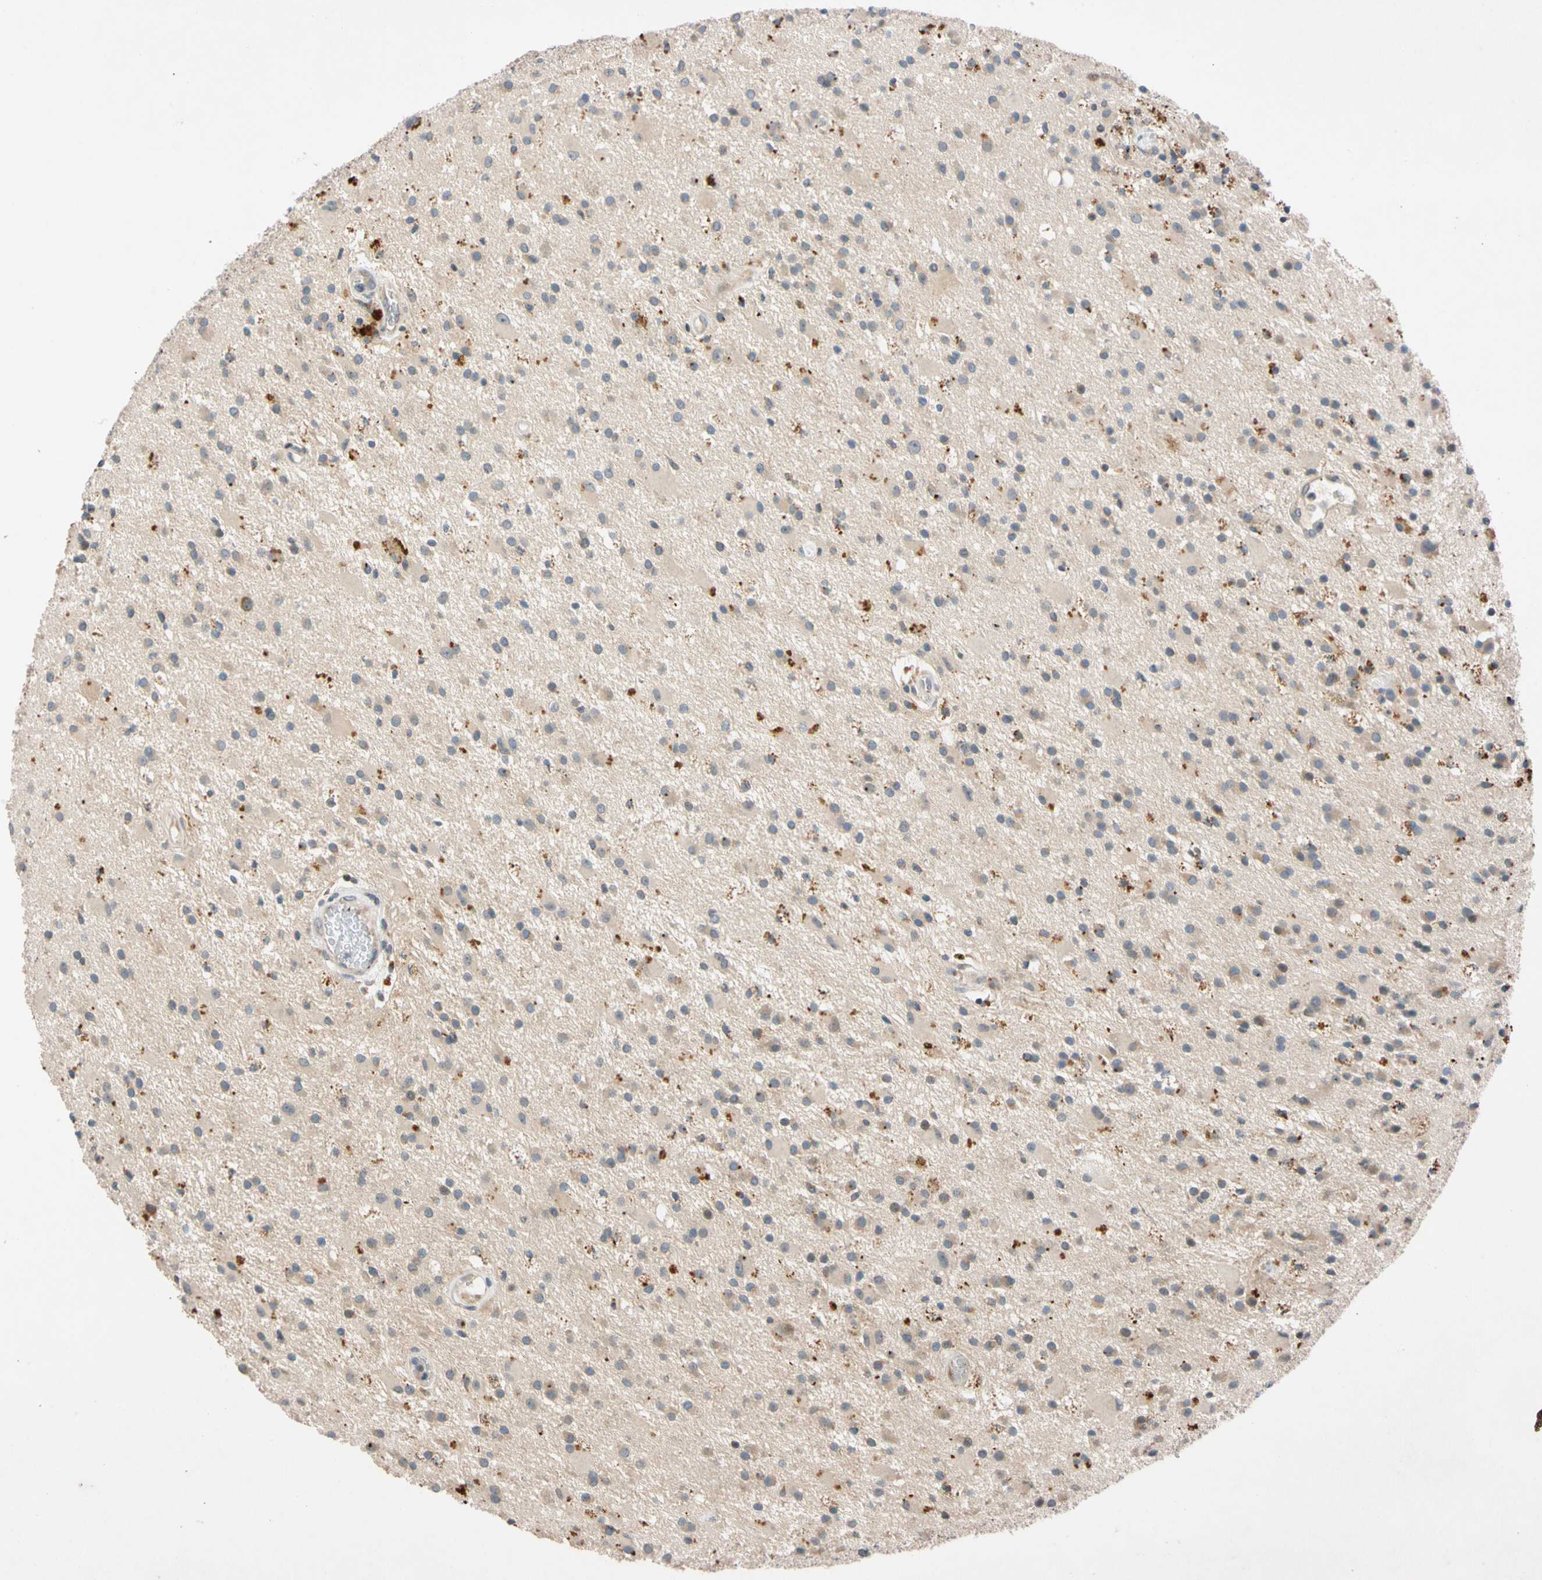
{"staining": {"intensity": "strong", "quantity": "<25%", "location": "cytoplasmic/membranous"}, "tissue": "glioma", "cell_type": "Tumor cells", "image_type": "cancer", "snomed": [{"axis": "morphology", "description": "Glioma, malignant, Low grade"}, {"axis": "topography", "description": "Brain"}], "caption": "Immunohistochemical staining of human glioma reveals strong cytoplasmic/membranous protein positivity in approximately <25% of tumor cells.", "gene": "CNST", "patient": {"sex": "male", "age": 58}}